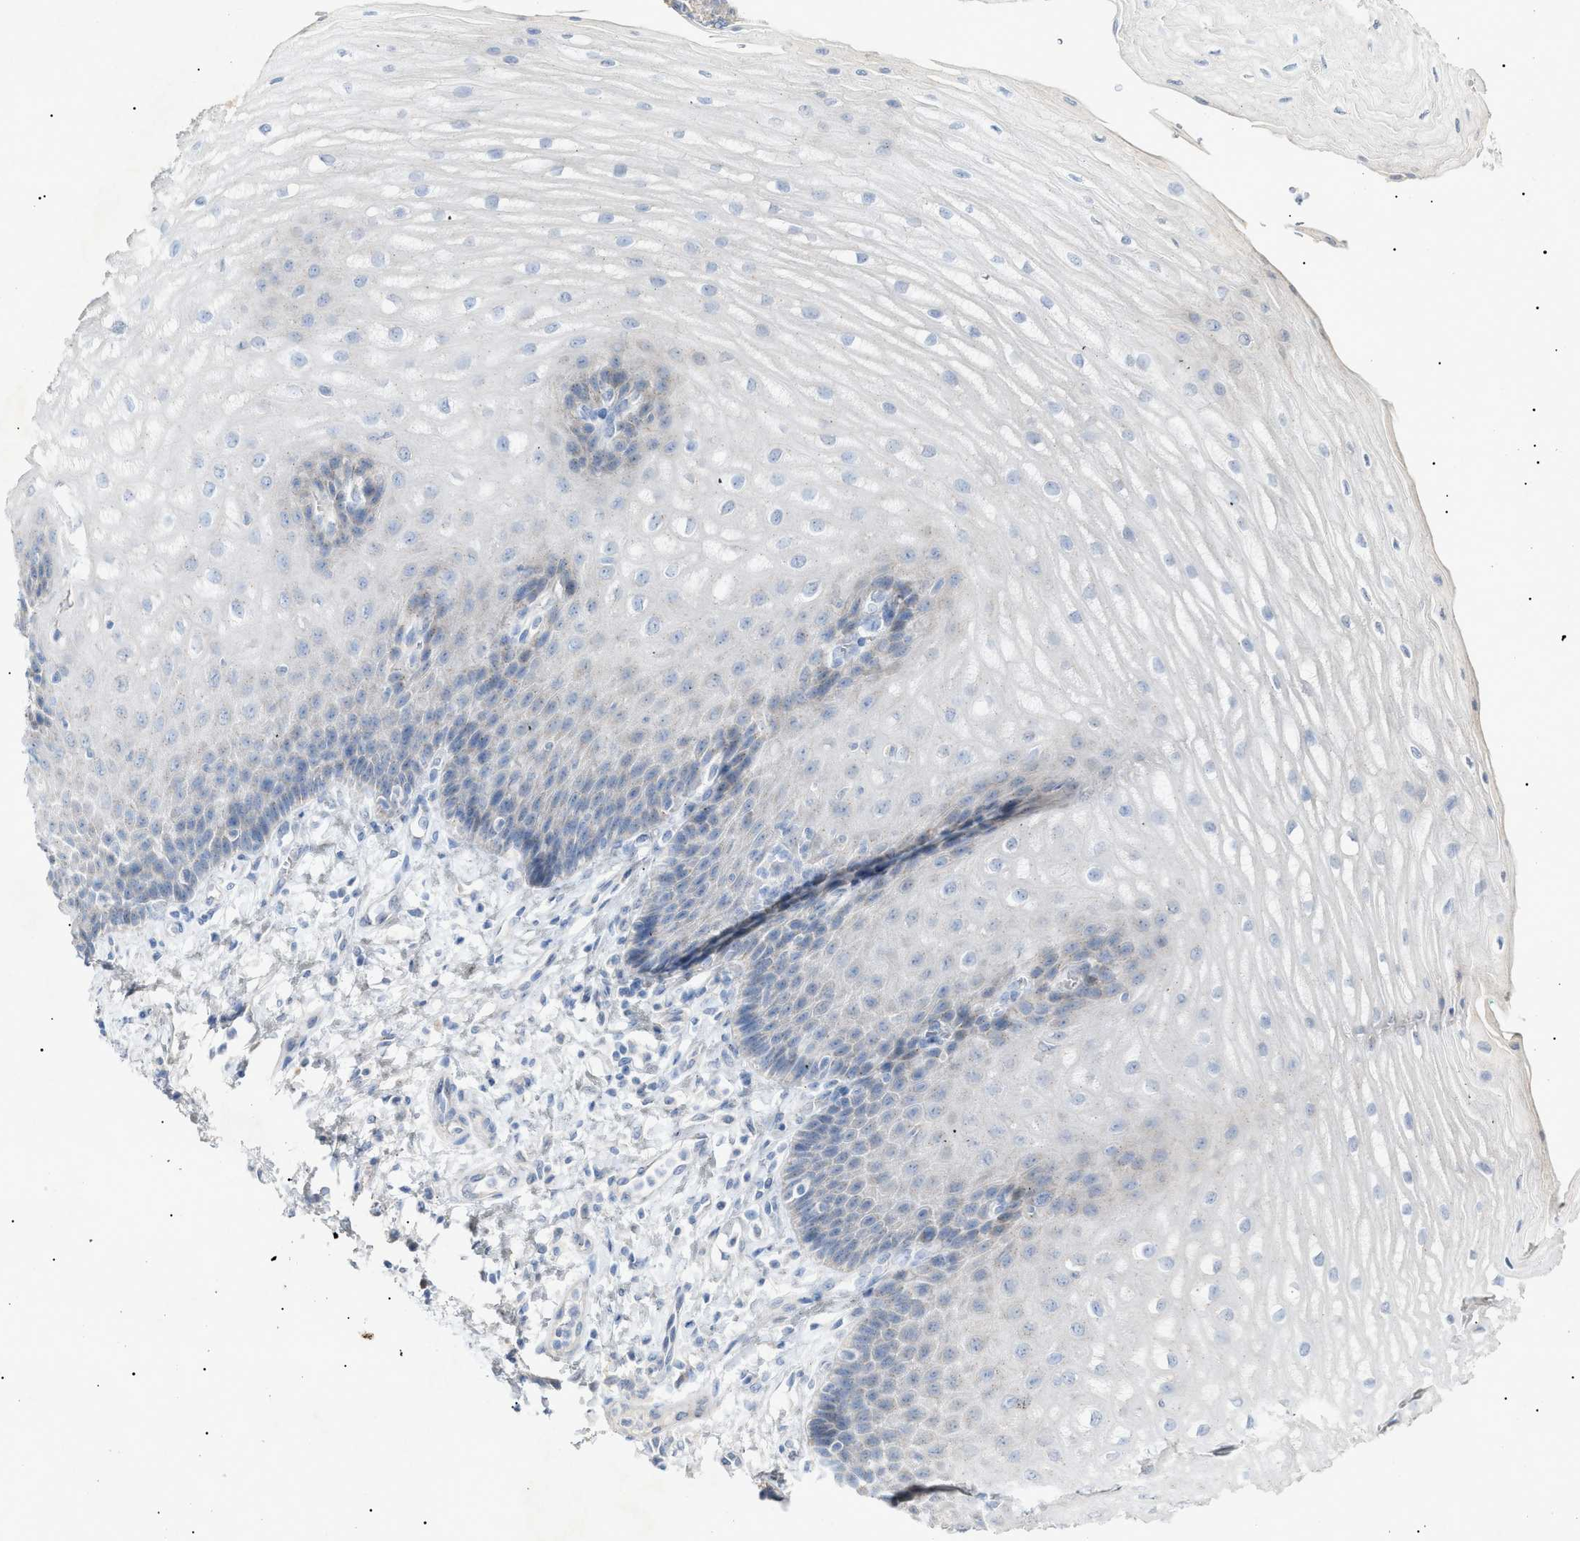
{"staining": {"intensity": "negative", "quantity": "none", "location": "none"}, "tissue": "esophagus", "cell_type": "Squamous epithelial cells", "image_type": "normal", "snomed": [{"axis": "morphology", "description": "Normal tissue, NOS"}, {"axis": "topography", "description": "Esophagus"}], "caption": "Micrograph shows no significant protein positivity in squamous epithelial cells of normal esophagus.", "gene": "SLC25A31", "patient": {"sex": "male", "age": 54}}